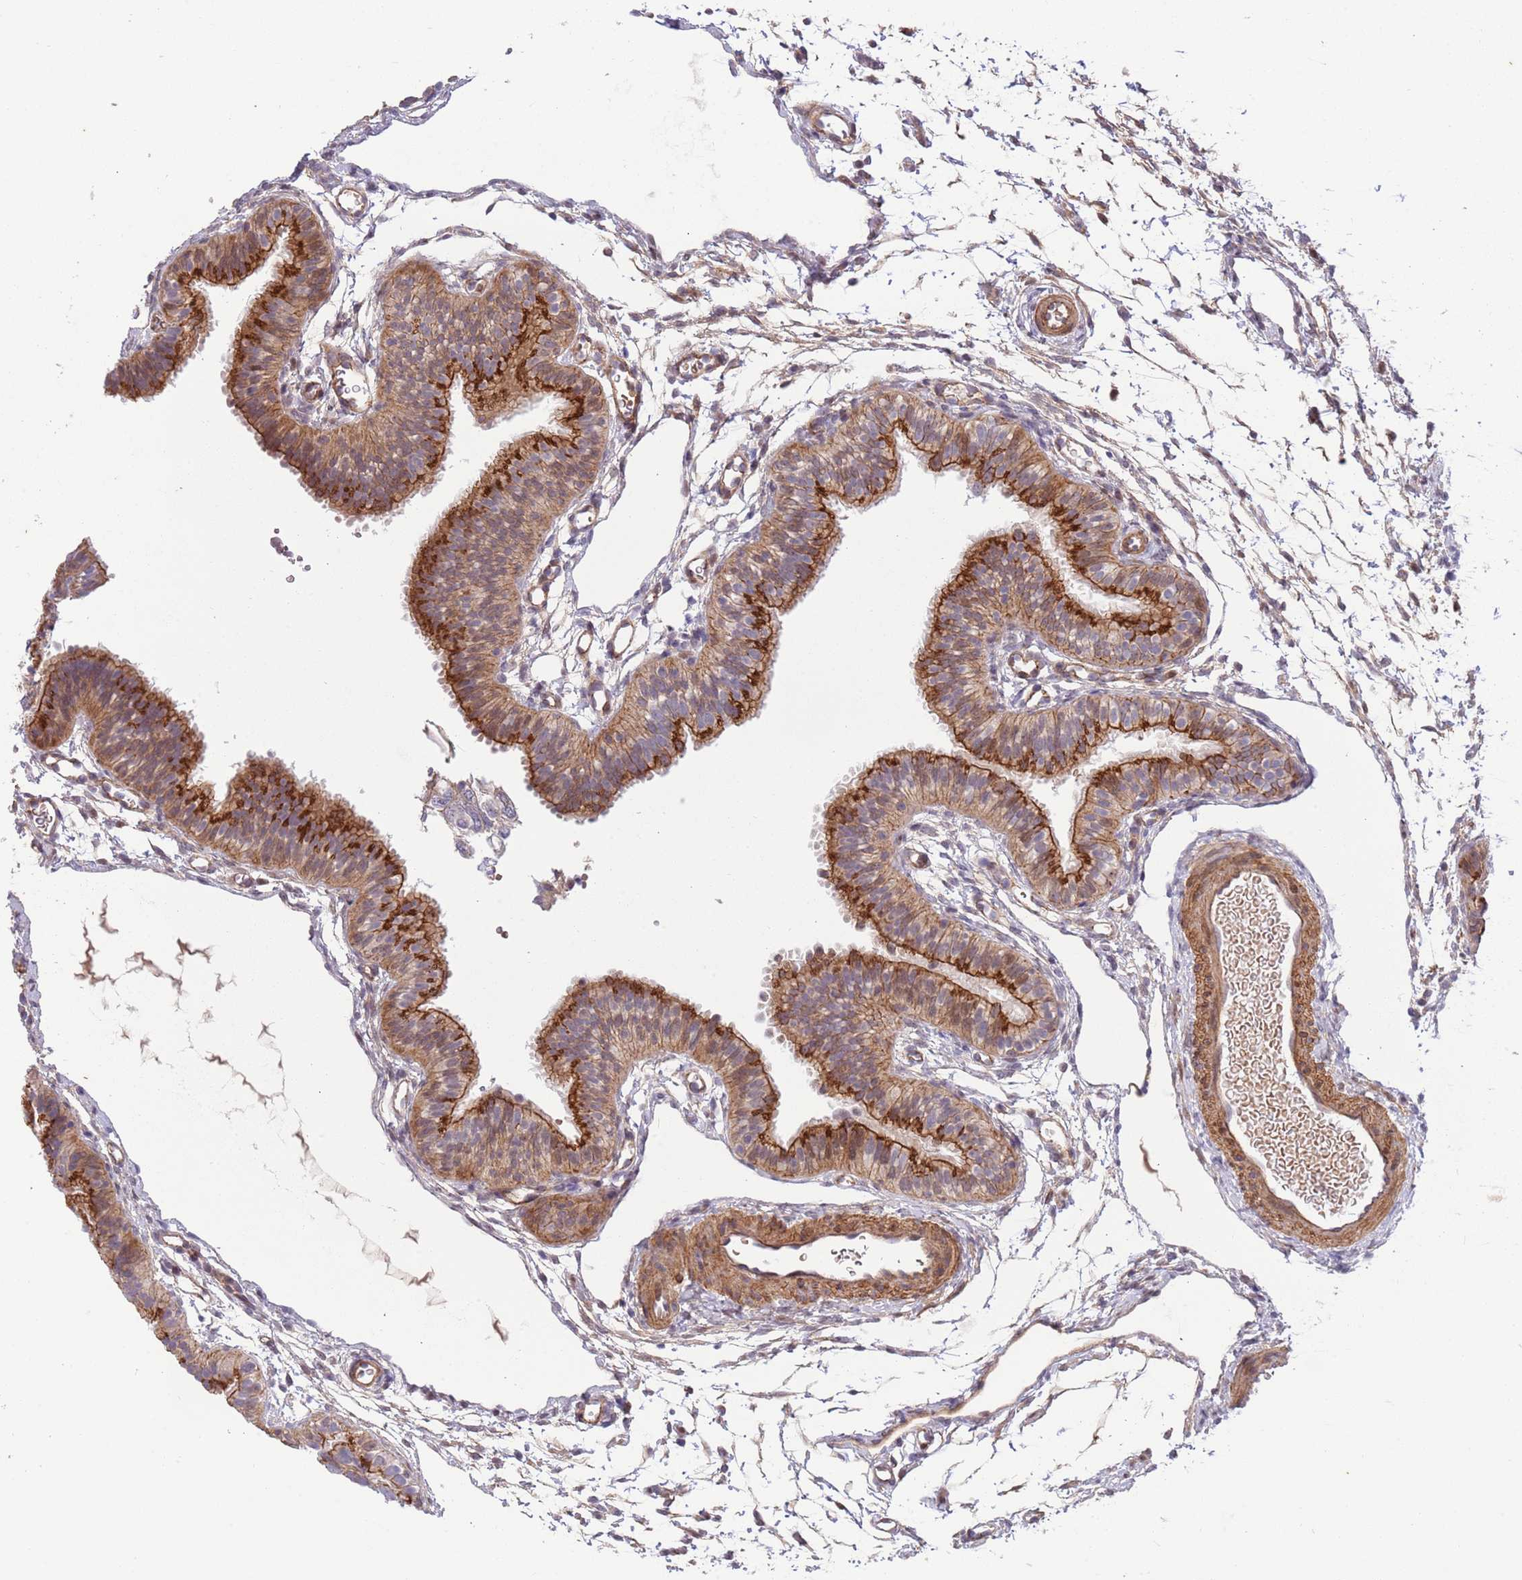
{"staining": {"intensity": "strong", "quantity": ">75%", "location": "cytoplasmic/membranous"}, "tissue": "fallopian tube", "cell_type": "Glandular cells", "image_type": "normal", "snomed": [{"axis": "morphology", "description": "Normal tissue, NOS"}, {"axis": "topography", "description": "Fallopian tube"}], "caption": "This micrograph demonstrates unremarkable fallopian tube stained with IHC to label a protein in brown. The cytoplasmic/membranous of glandular cells show strong positivity for the protein. Nuclei are counter-stained blue.", "gene": "ITGB6", "patient": {"sex": "female", "age": 35}}